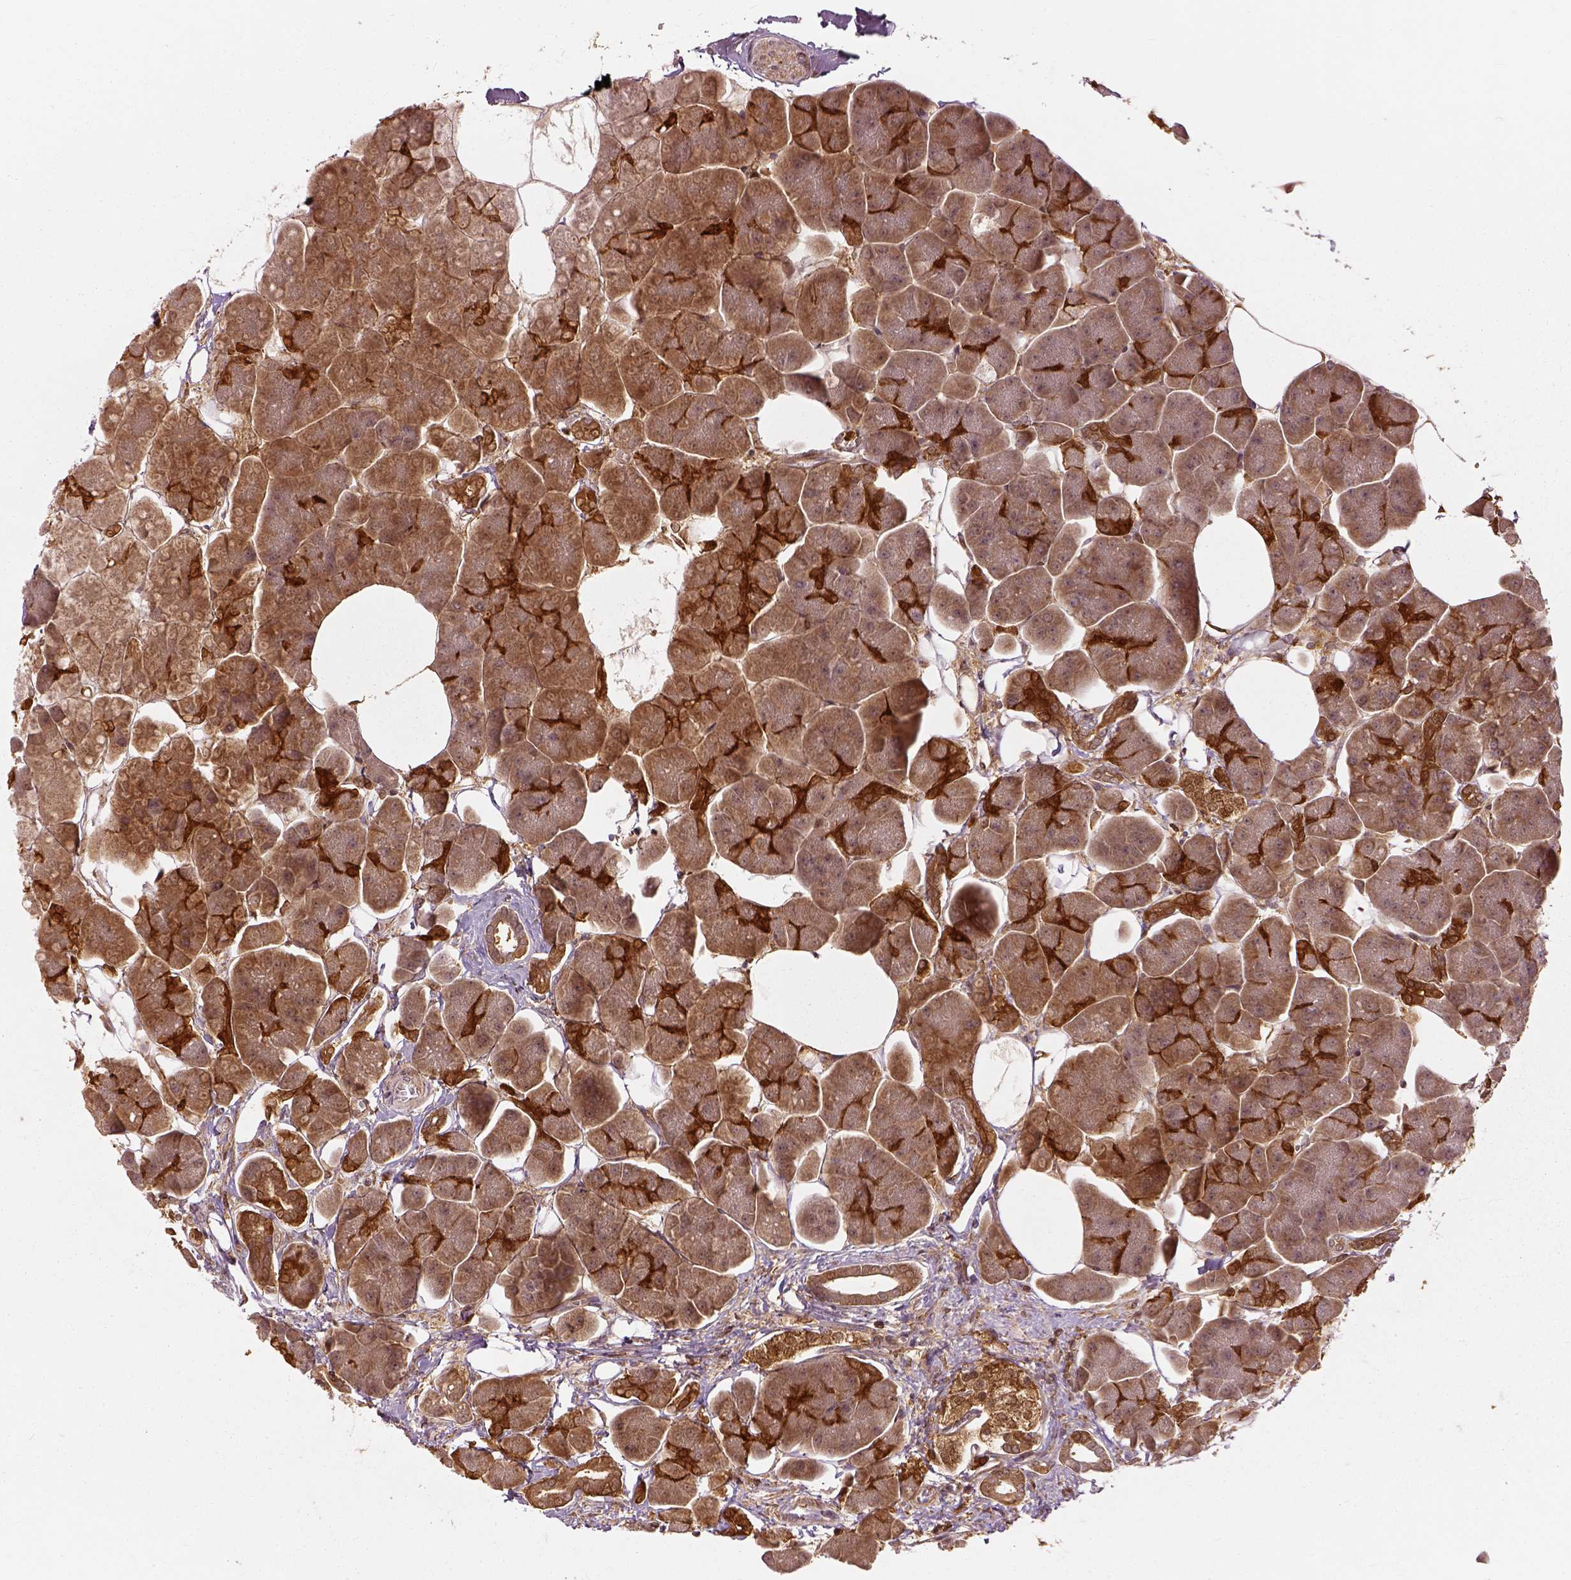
{"staining": {"intensity": "moderate", "quantity": ">75%", "location": "cytoplasmic/membranous"}, "tissue": "pancreas", "cell_type": "Exocrine glandular cells", "image_type": "normal", "snomed": [{"axis": "morphology", "description": "Normal tissue, NOS"}, {"axis": "topography", "description": "Adipose tissue"}, {"axis": "topography", "description": "Pancreas"}, {"axis": "topography", "description": "Peripheral nerve tissue"}], "caption": "A high-resolution histopathology image shows immunohistochemistry staining of normal pancreas, which shows moderate cytoplasmic/membranous staining in approximately >75% of exocrine glandular cells.", "gene": "GPI", "patient": {"sex": "female", "age": 58}}